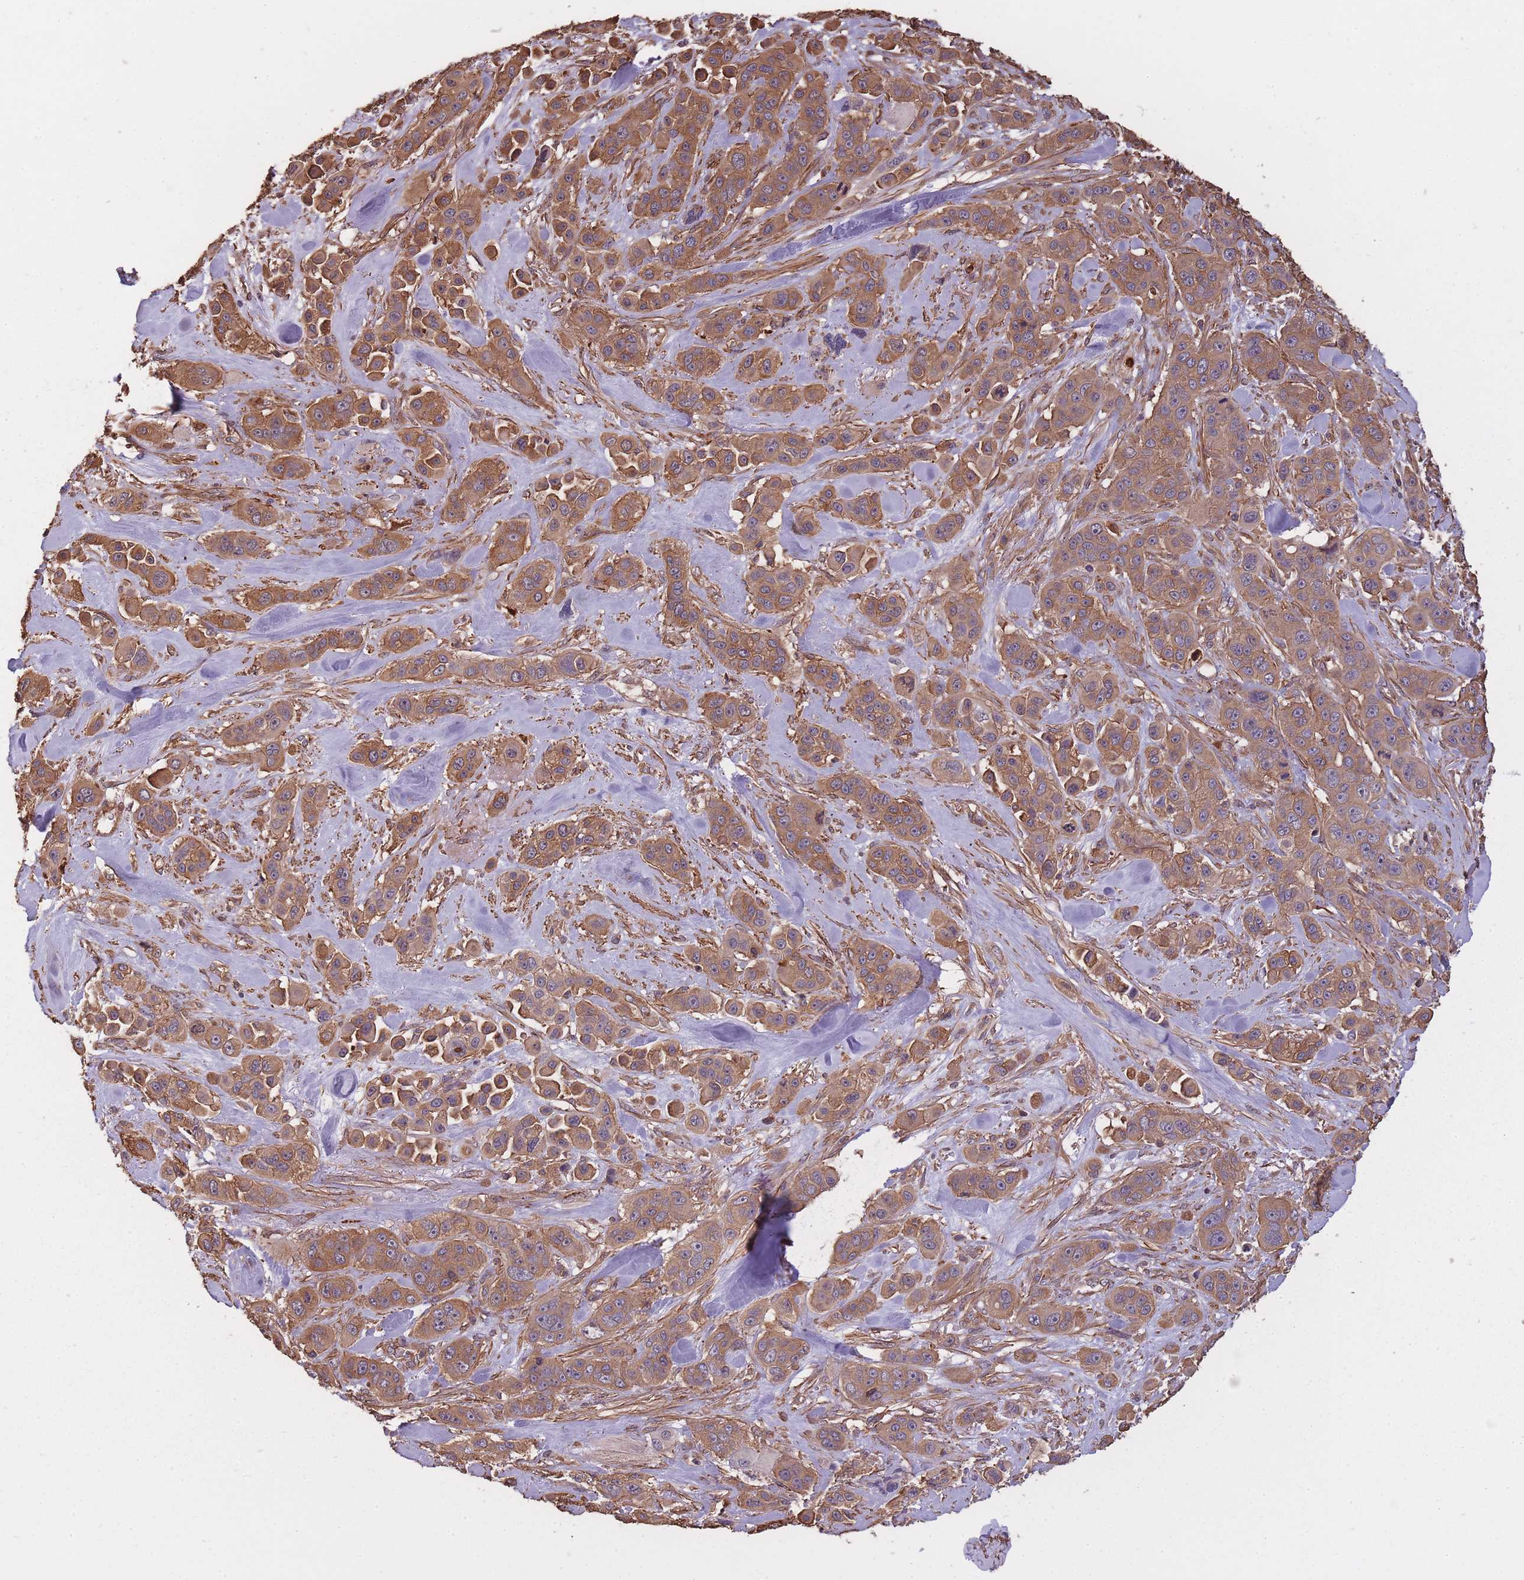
{"staining": {"intensity": "moderate", "quantity": ">75%", "location": "cytoplasmic/membranous"}, "tissue": "skin cancer", "cell_type": "Tumor cells", "image_type": "cancer", "snomed": [{"axis": "morphology", "description": "Squamous cell carcinoma, NOS"}, {"axis": "topography", "description": "Skin"}], "caption": "Immunohistochemical staining of squamous cell carcinoma (skin) demonstrates moderate cytoplasmic/membranous protein staining in about >75% of tumor cells.", "gene": "ARMH3", "patient": {"sex": "male", "age": 67}}